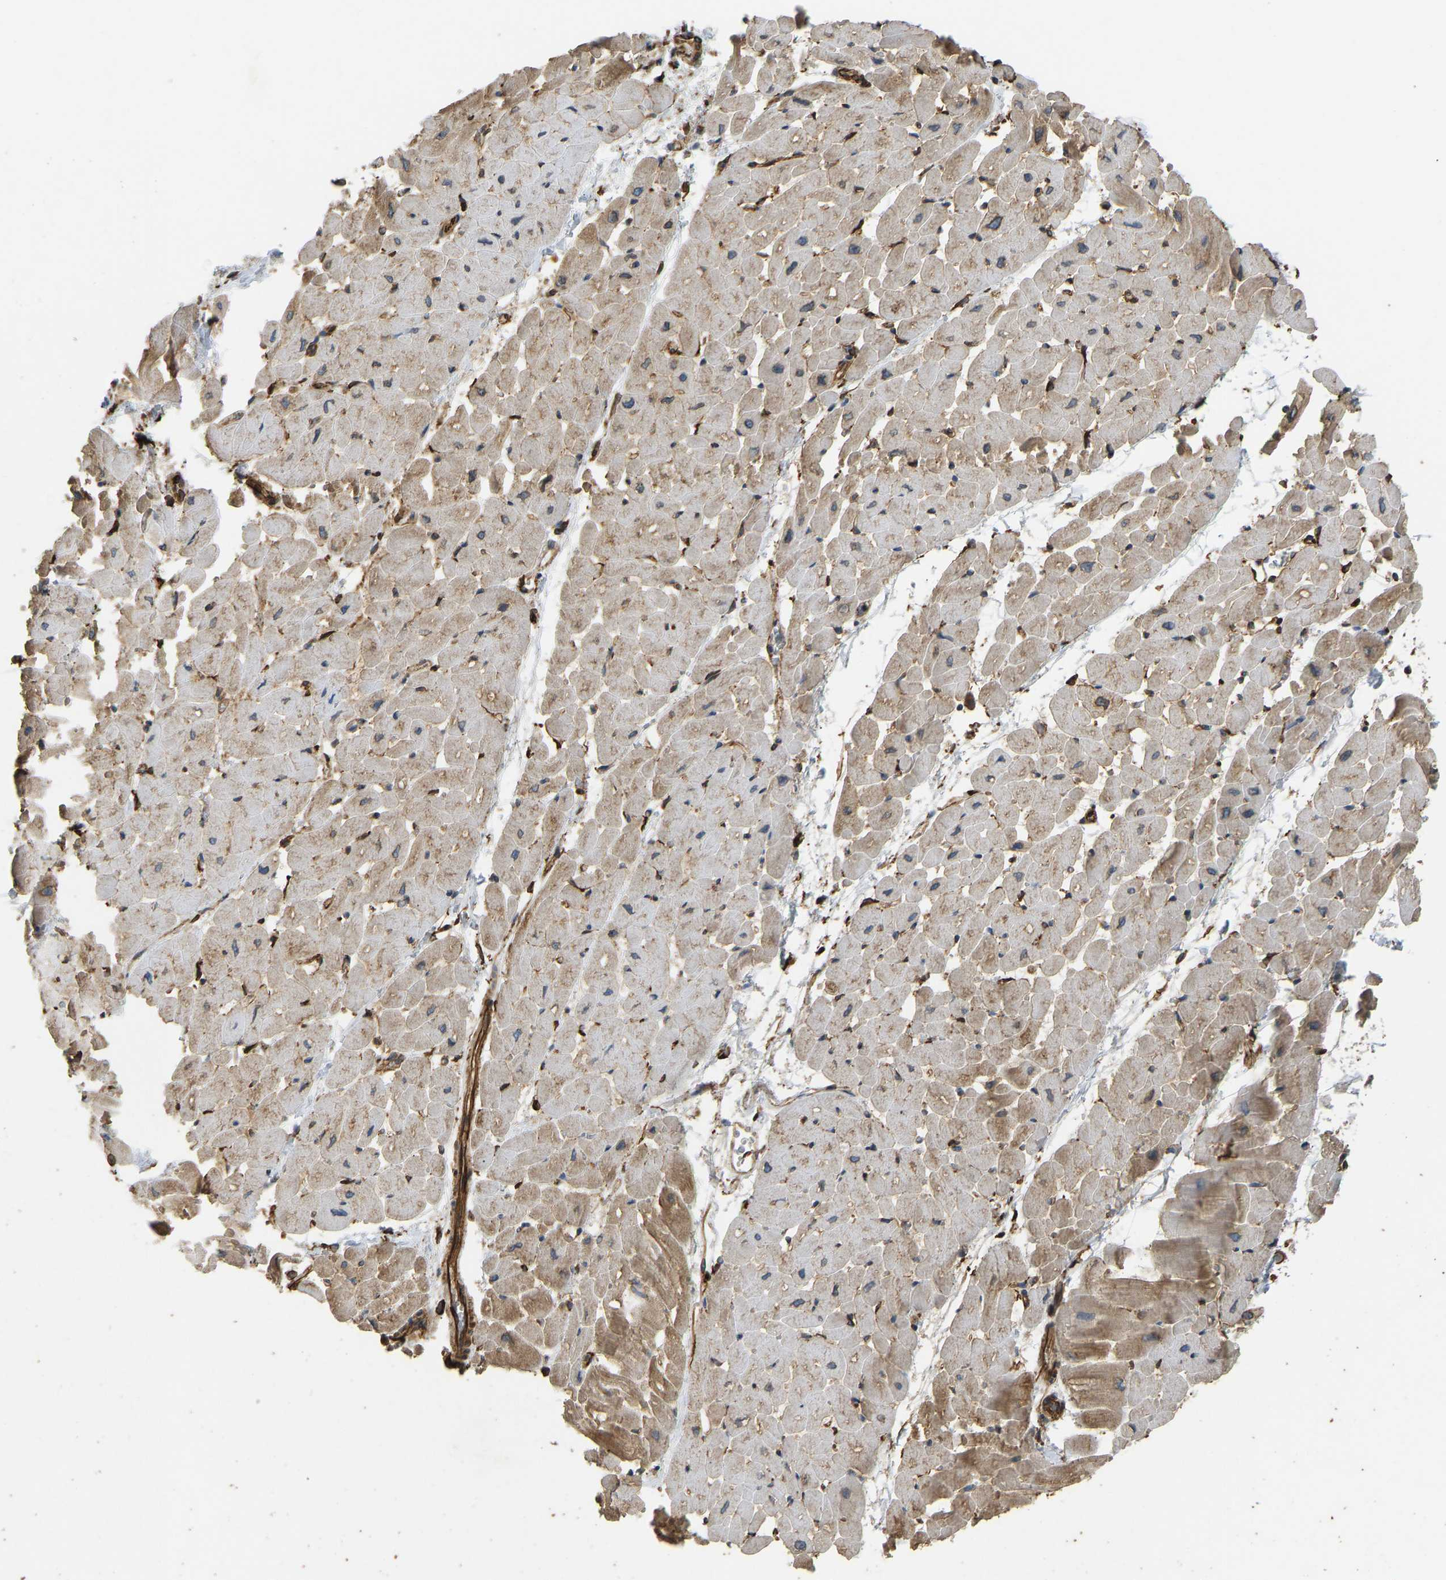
{"staining": {"intensity": "moderate", "quantity": ">75%", "location": "cytoplasmic/membranous"}, "tissue": "heart muscle", "cell_type": "Cardiomyocytes", "image_type": "normal", "snomed": [{"axis": "morphology", "description": "Normal tissue, NOS"}, {"axis": "topography", "description": "Heart"}], "caption": "Approximately >75% of cardiomyocytes in unremarkable human heart muscle demonstrate moderate cytoplasmic/membranous protein expression as visualized by brown immunohistochemical staining.", "gene": "BEX3", "patient": {"sex": "male", "age": 45}}